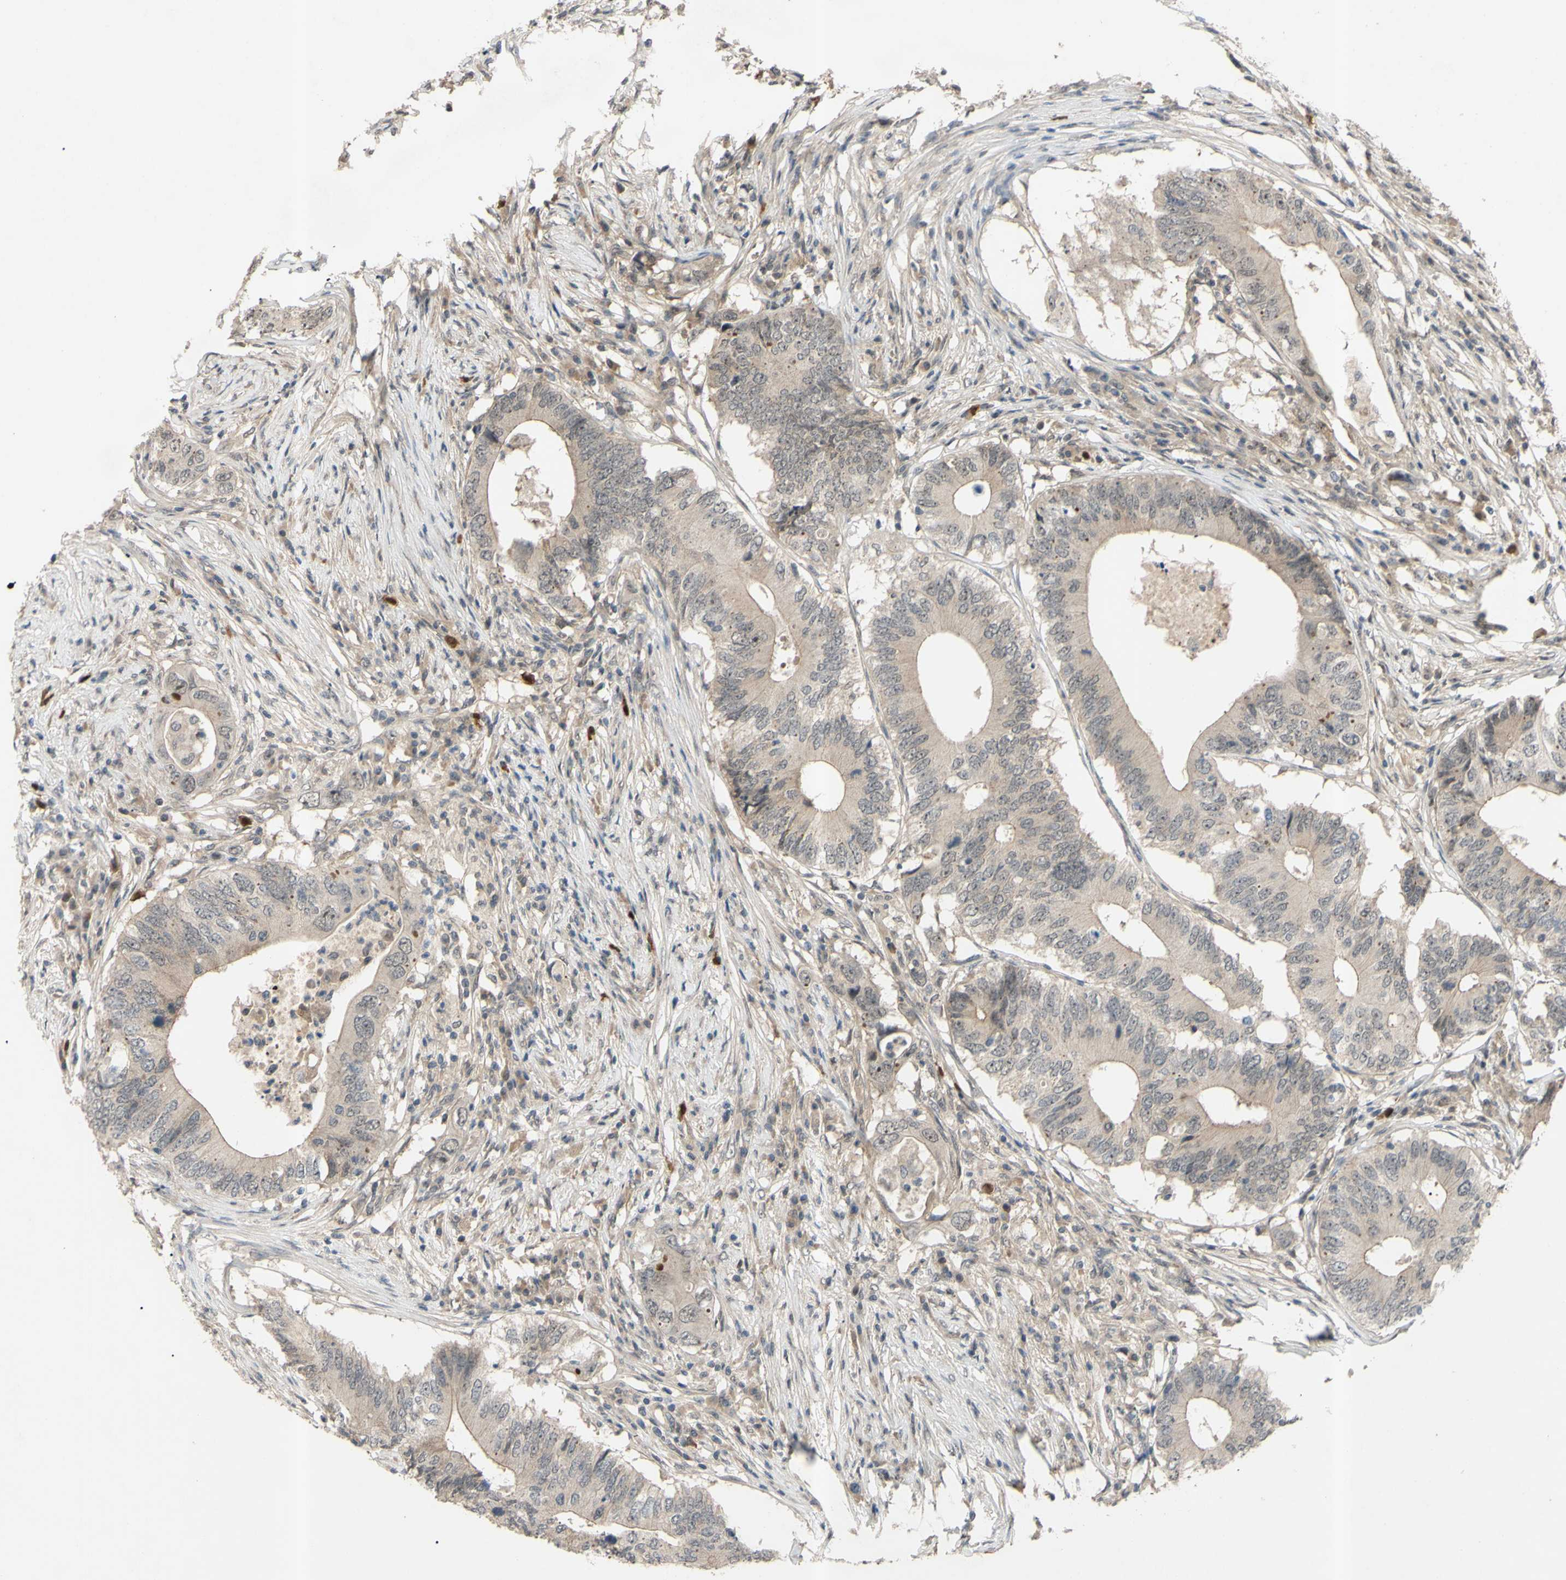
{"staining": {"intensity": "weak", "quantity": ">75%", "location": "cytoplasmic/membranous"}, "tissue": "colorectal cancer", "cell_type": "Tumor cells", "image_type": "cancer", "snomed": [{"axis": "morphology", "description": "Adenocarcinoma, NOS"}, {"axis": "topography", "description": "Colon"}], "caption": "Approximately >75% of tumor cells in human colorectal cancer (adenocarcinoma) exhibit weak cytoplasmic/membranous protein staining as visualized by brown immunohistochemical staining.", "gene": "ALK", "patient": {"sex": "male", "age": 71}}